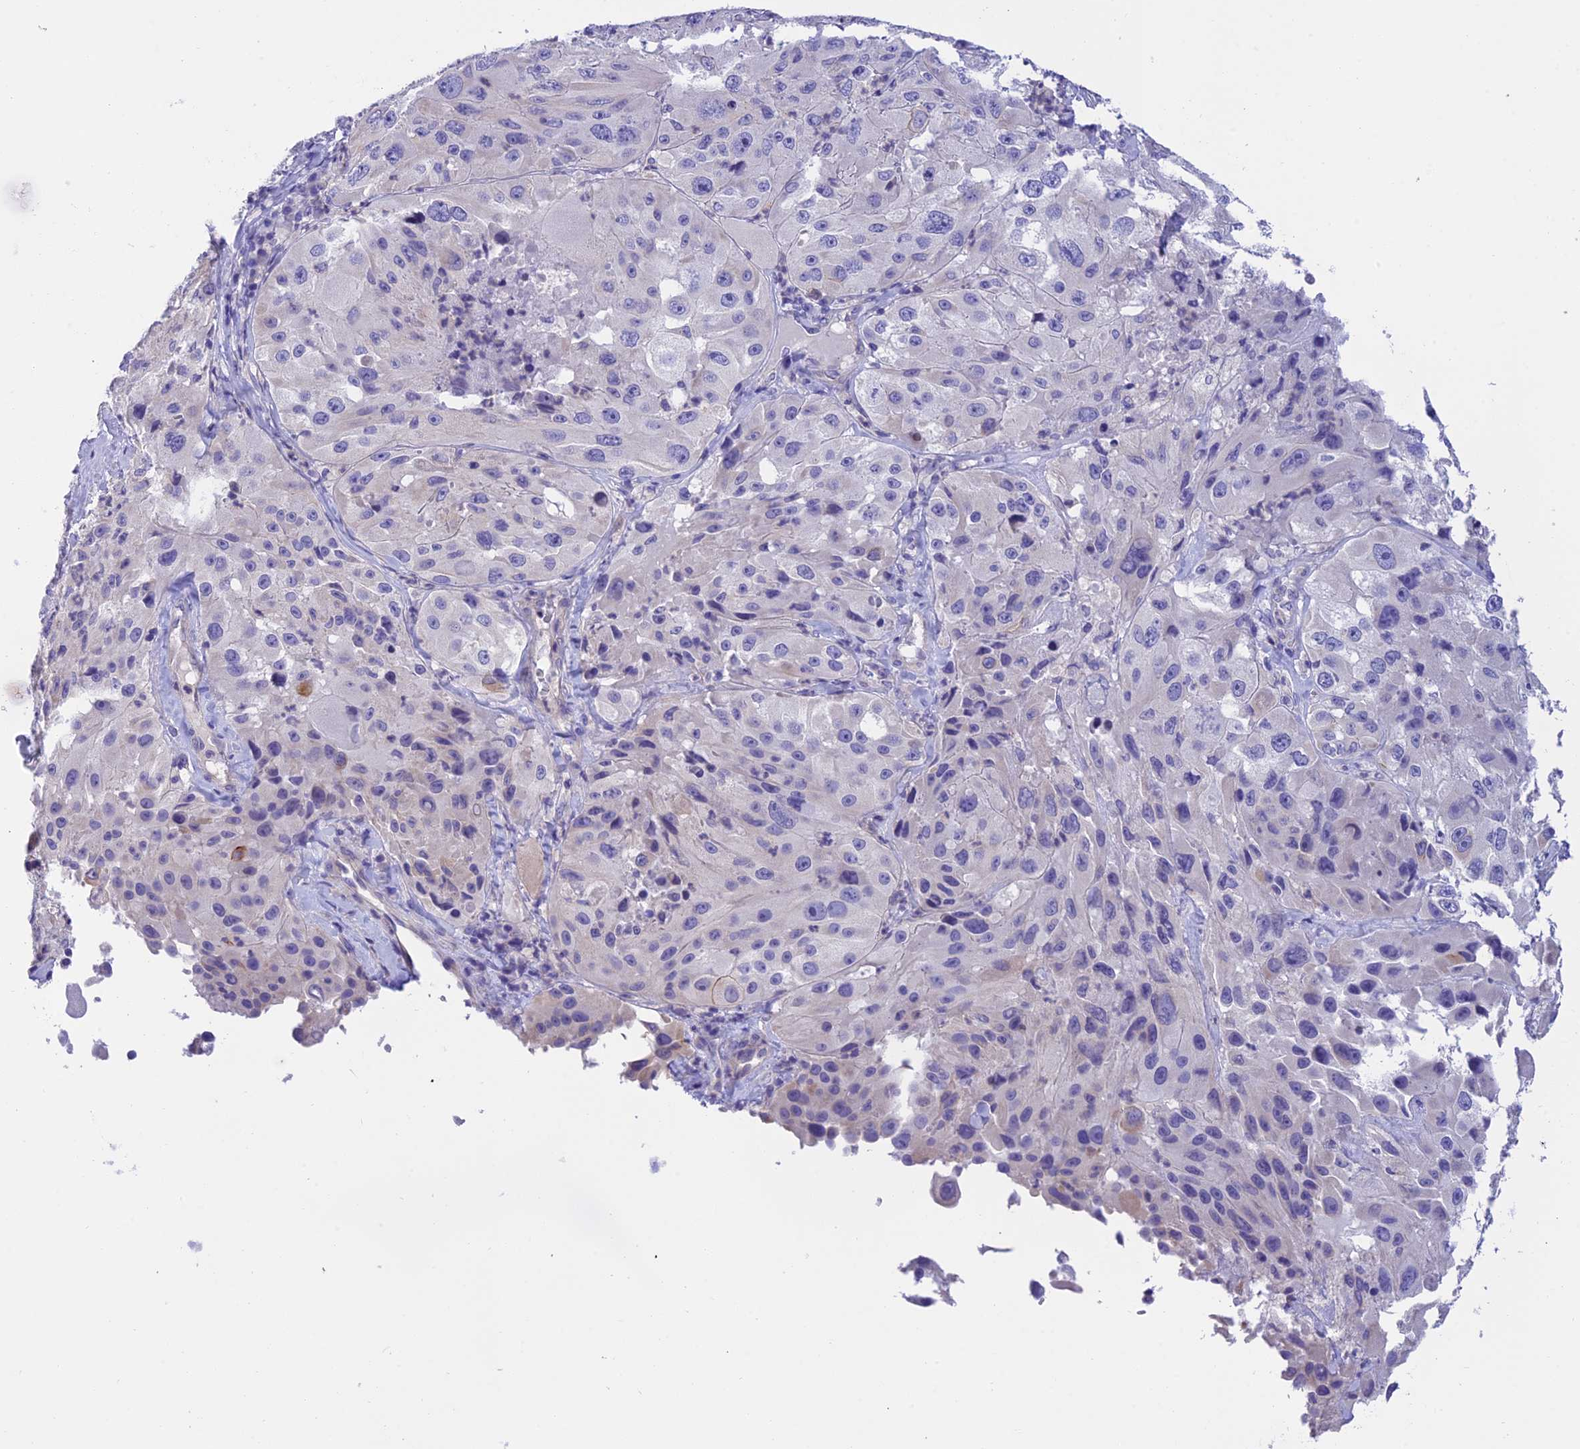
{"staining": {"intensity": "negative", "quantity": "none", "location": "none"}, "tissue": "melanoma", "cell_type": "Tumor cells", "image_type": "cancer", "snomed": [{"axis": "morphology", "description": "Malignant melanoma, Metastatic site"}, {"axis": "topography", "description": "Lymph node"}], "caption": "DAB immunohistochemical staining of human melanoma demonstrates no significant staining in tumor cells.", "gene": "C17orf67", "patient": {"sex": "male", "age": 62}}